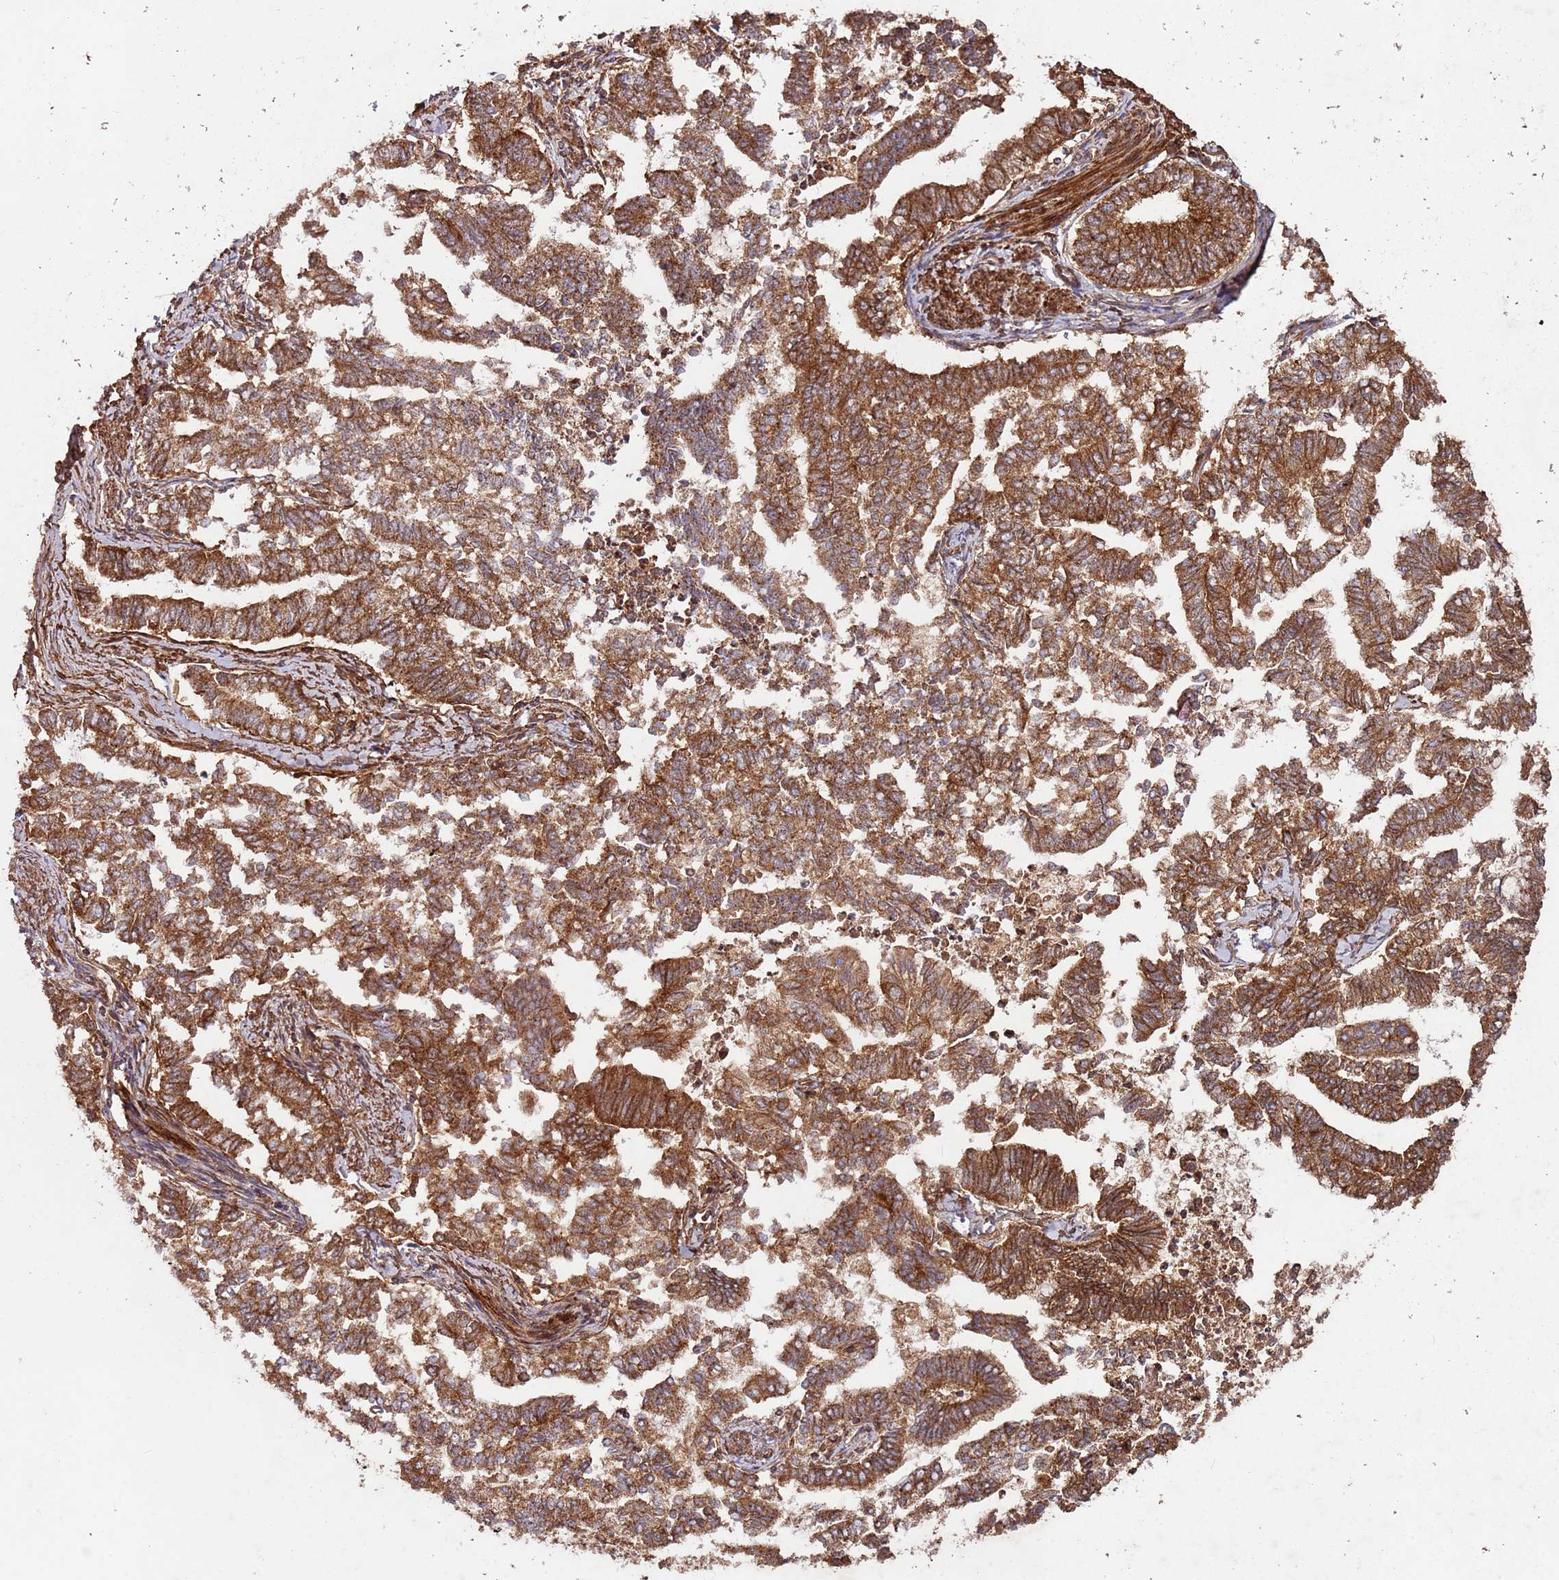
{"staining": {"intensity": "strong", "quantity": ">75%", "location": "cytoplasmic/membranous"}, "tissue": "endometrial cancer", "cell_type": "Tumor cells", "image_type": "cancer", "snomed": [{"axis": "morphology", "description": "Adenocarcinoma, NOS"}, {"axis": "topography", "description": "Endometrium"}], "caption": "Brown immunohistochemical staining in human endometrial adenocarcinoma exhibits strong cytoplasmic/membranous positivity in about >75% of tumor cells. (IHC, brightfield microscopy, high magnification).", "gene": "FAM186A", "patient": {"sex": "female", "age": 79}}